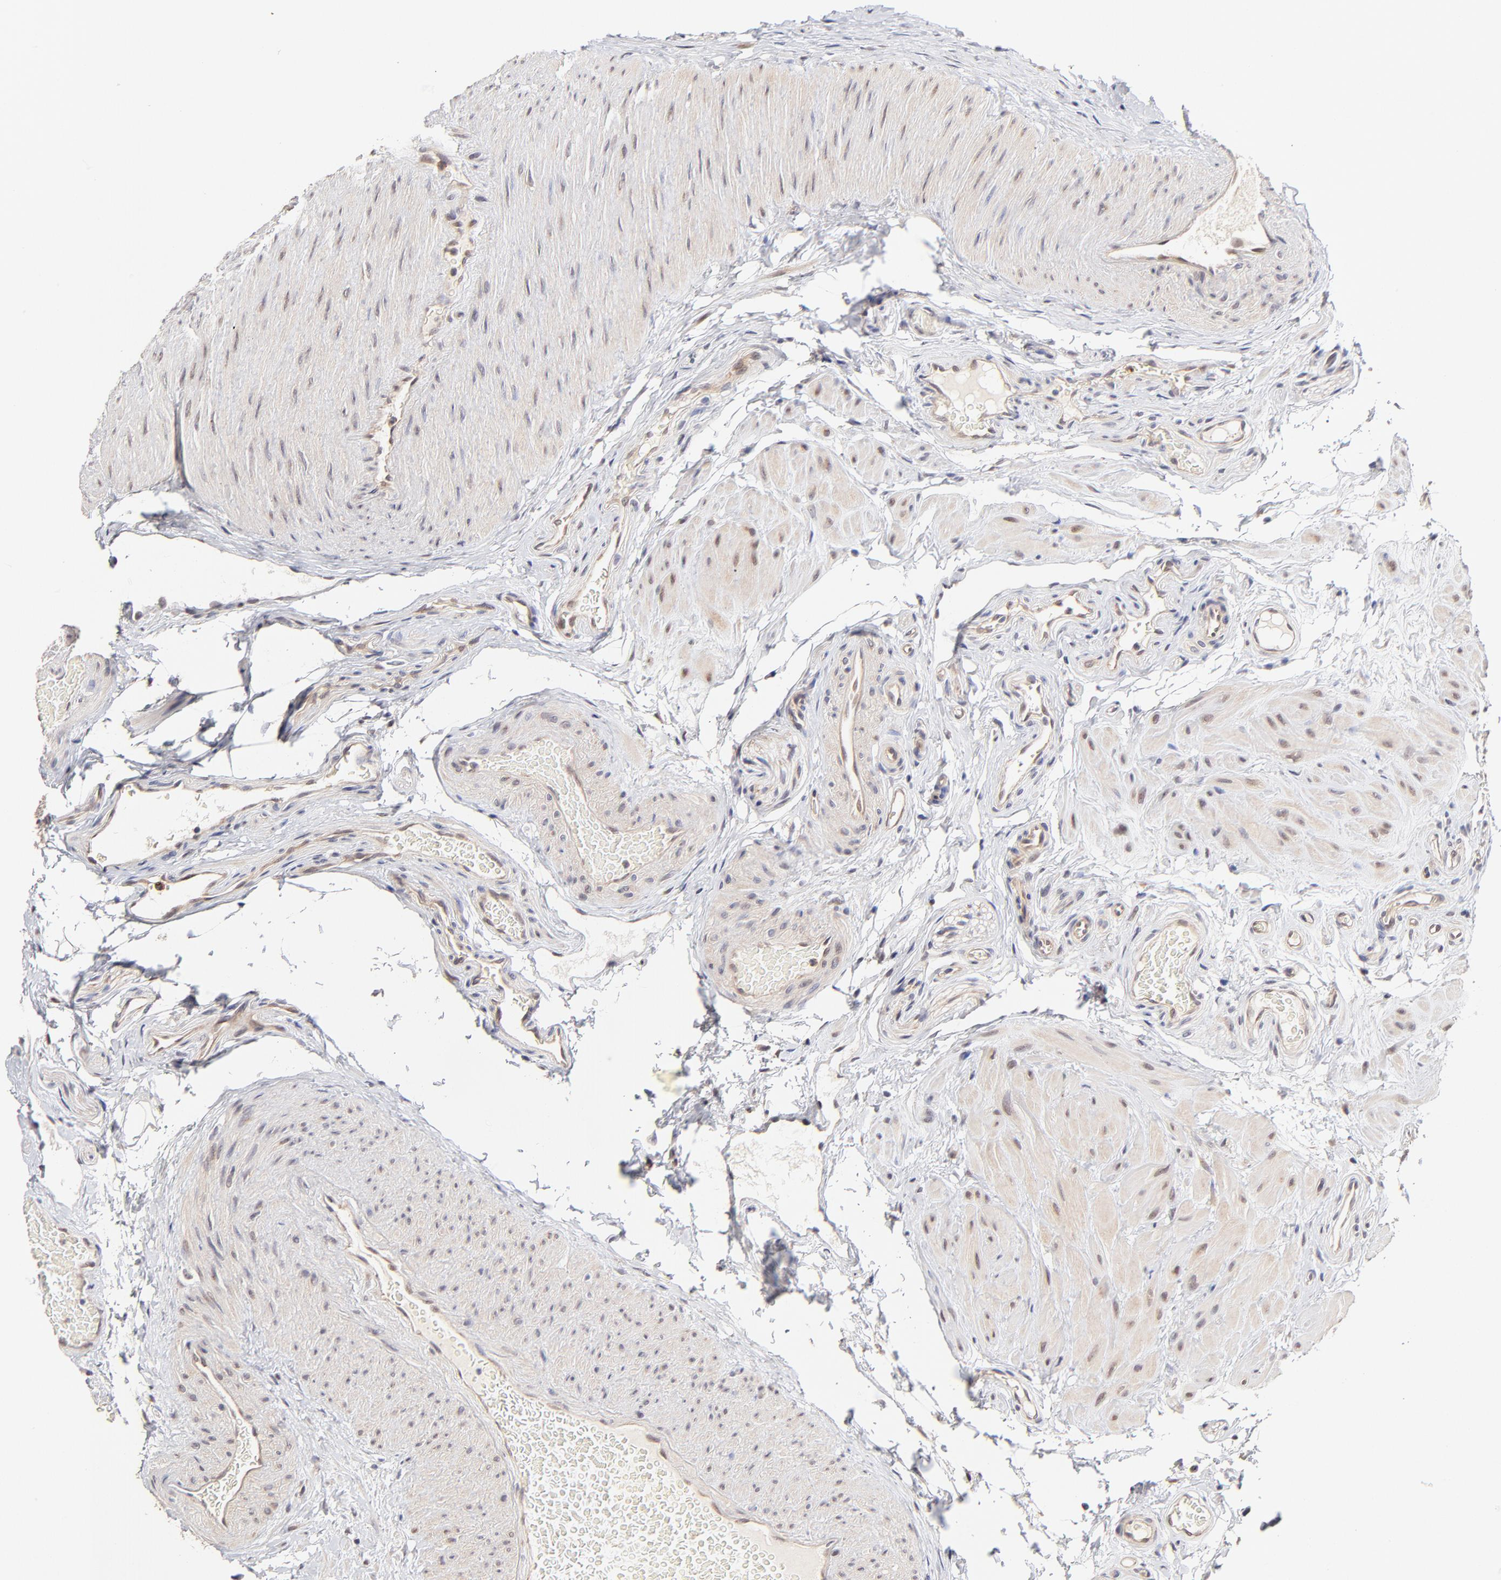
{"staining": {"intensity": "weak", "quantity": ">75%", "location": "cytoplasmic/membranous"}, "tissue": "epididymis", "cell_type": "Glandular cells", "image_type": "normal", "snomed": [{"axis": "morphology", "description": "Normal tissue, NOS"}, {"axis": "topography", "description": "Testis"}, {"axis": "topography", "description": "Epididymis"}], "caption": "Immunohistochemical staining of normal epididymis exhibits weak cytoplasmic/membranous protein positivity in about >75% of glandular cells.", "gene": "ZNF10", "patient": {"sex": "male", "age": 36}}